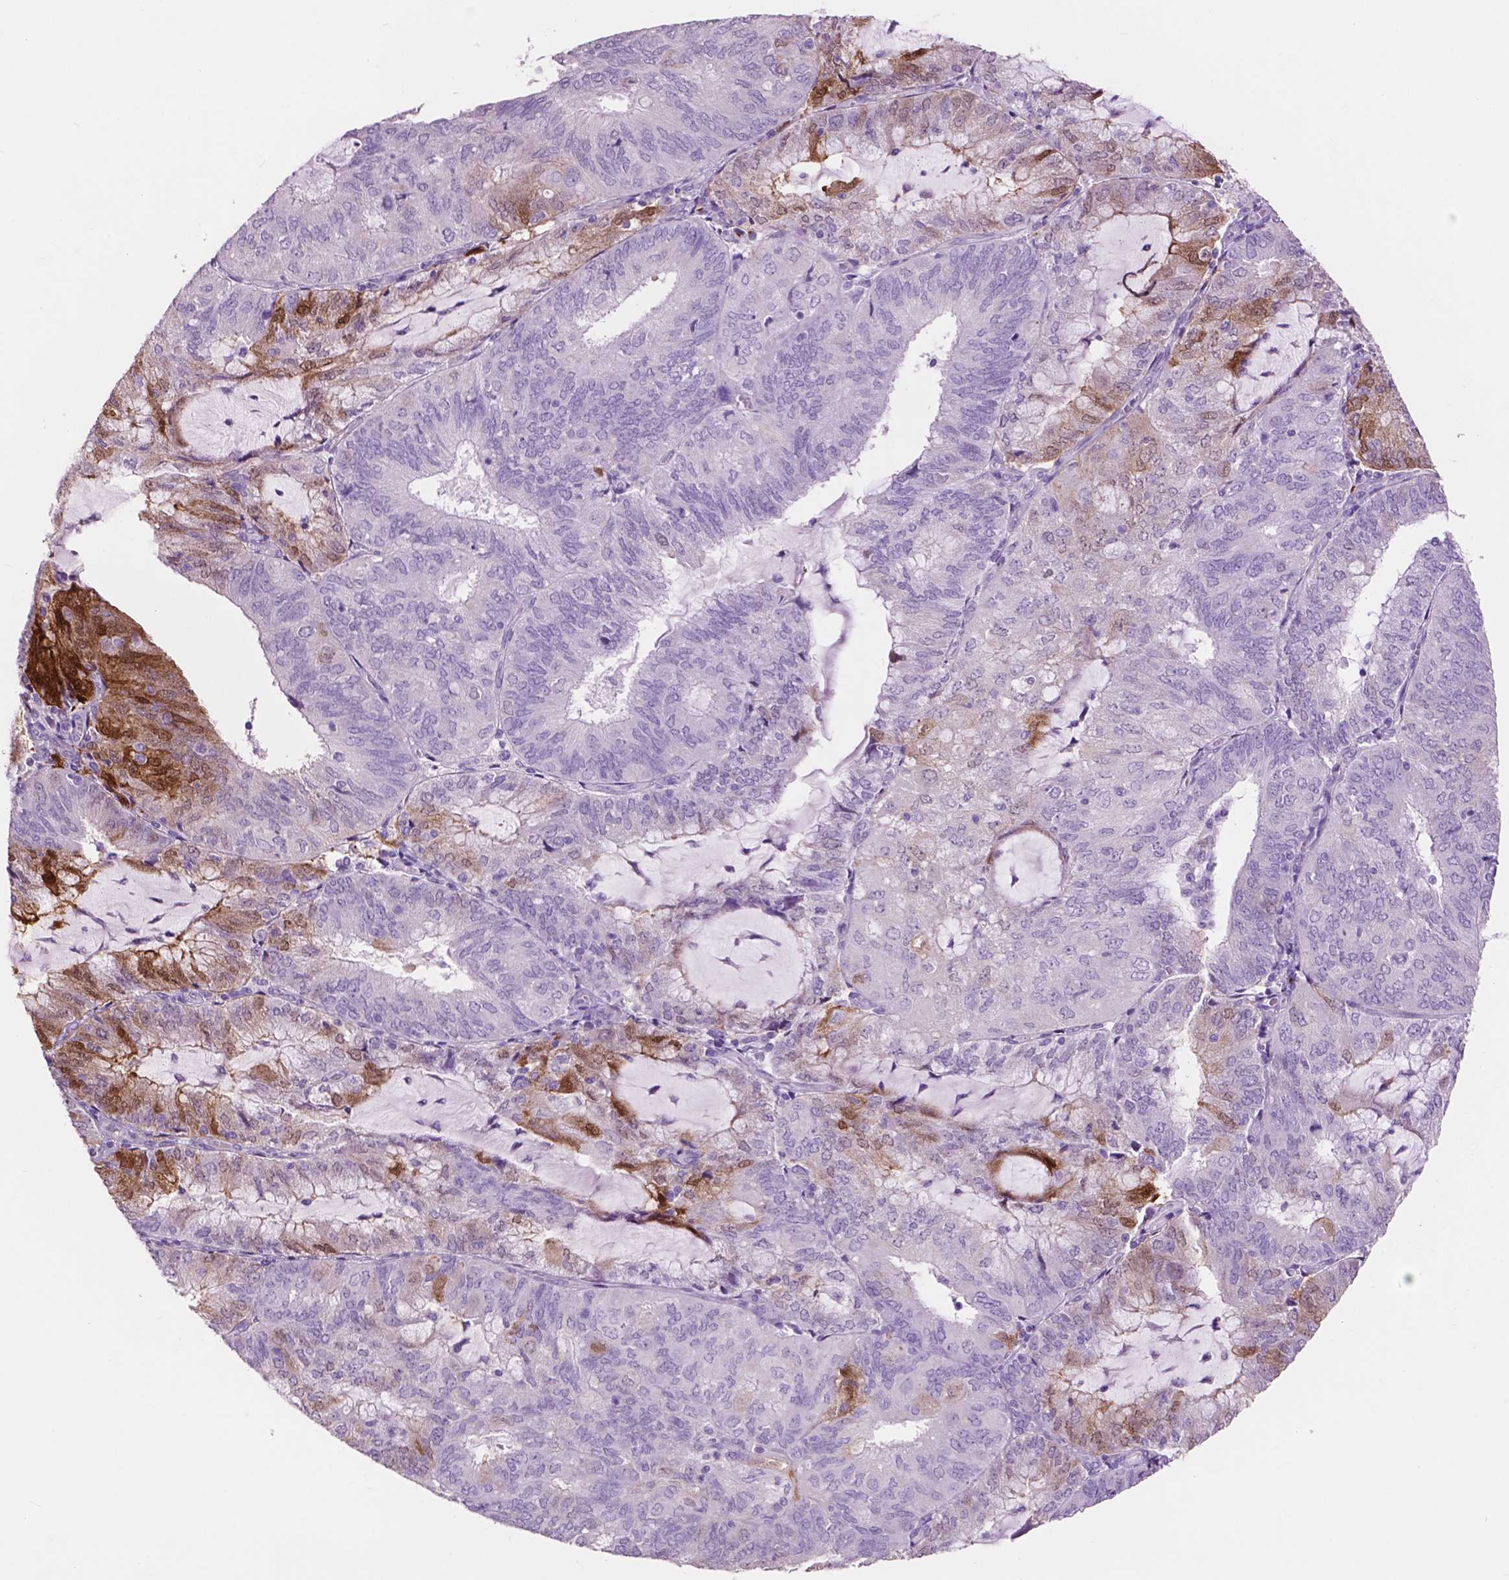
{"staining": {"intensity": "strong", "quantity": "<25%", "location": "cytoplasmic/membranous,nuclear"}, "tissue": "endometrial cancer", "cell_type": "Tumor cells", "image_type": "cancer", "snomed": [{"axis": "morphology", "description": "Adenocarcinoma, NOS"}, {"axis": "topography", "description": "Endometrium"}], "caption": "About <25% of tumor cells in human adenocarcinoma (endometrial) reveal strong cytoplasmic/membranous and nuclear protein positivity as visualized by brown immunohistochemical staining.", "gene": "IDO1", "patient": {"sex": "female", "age": 81}}